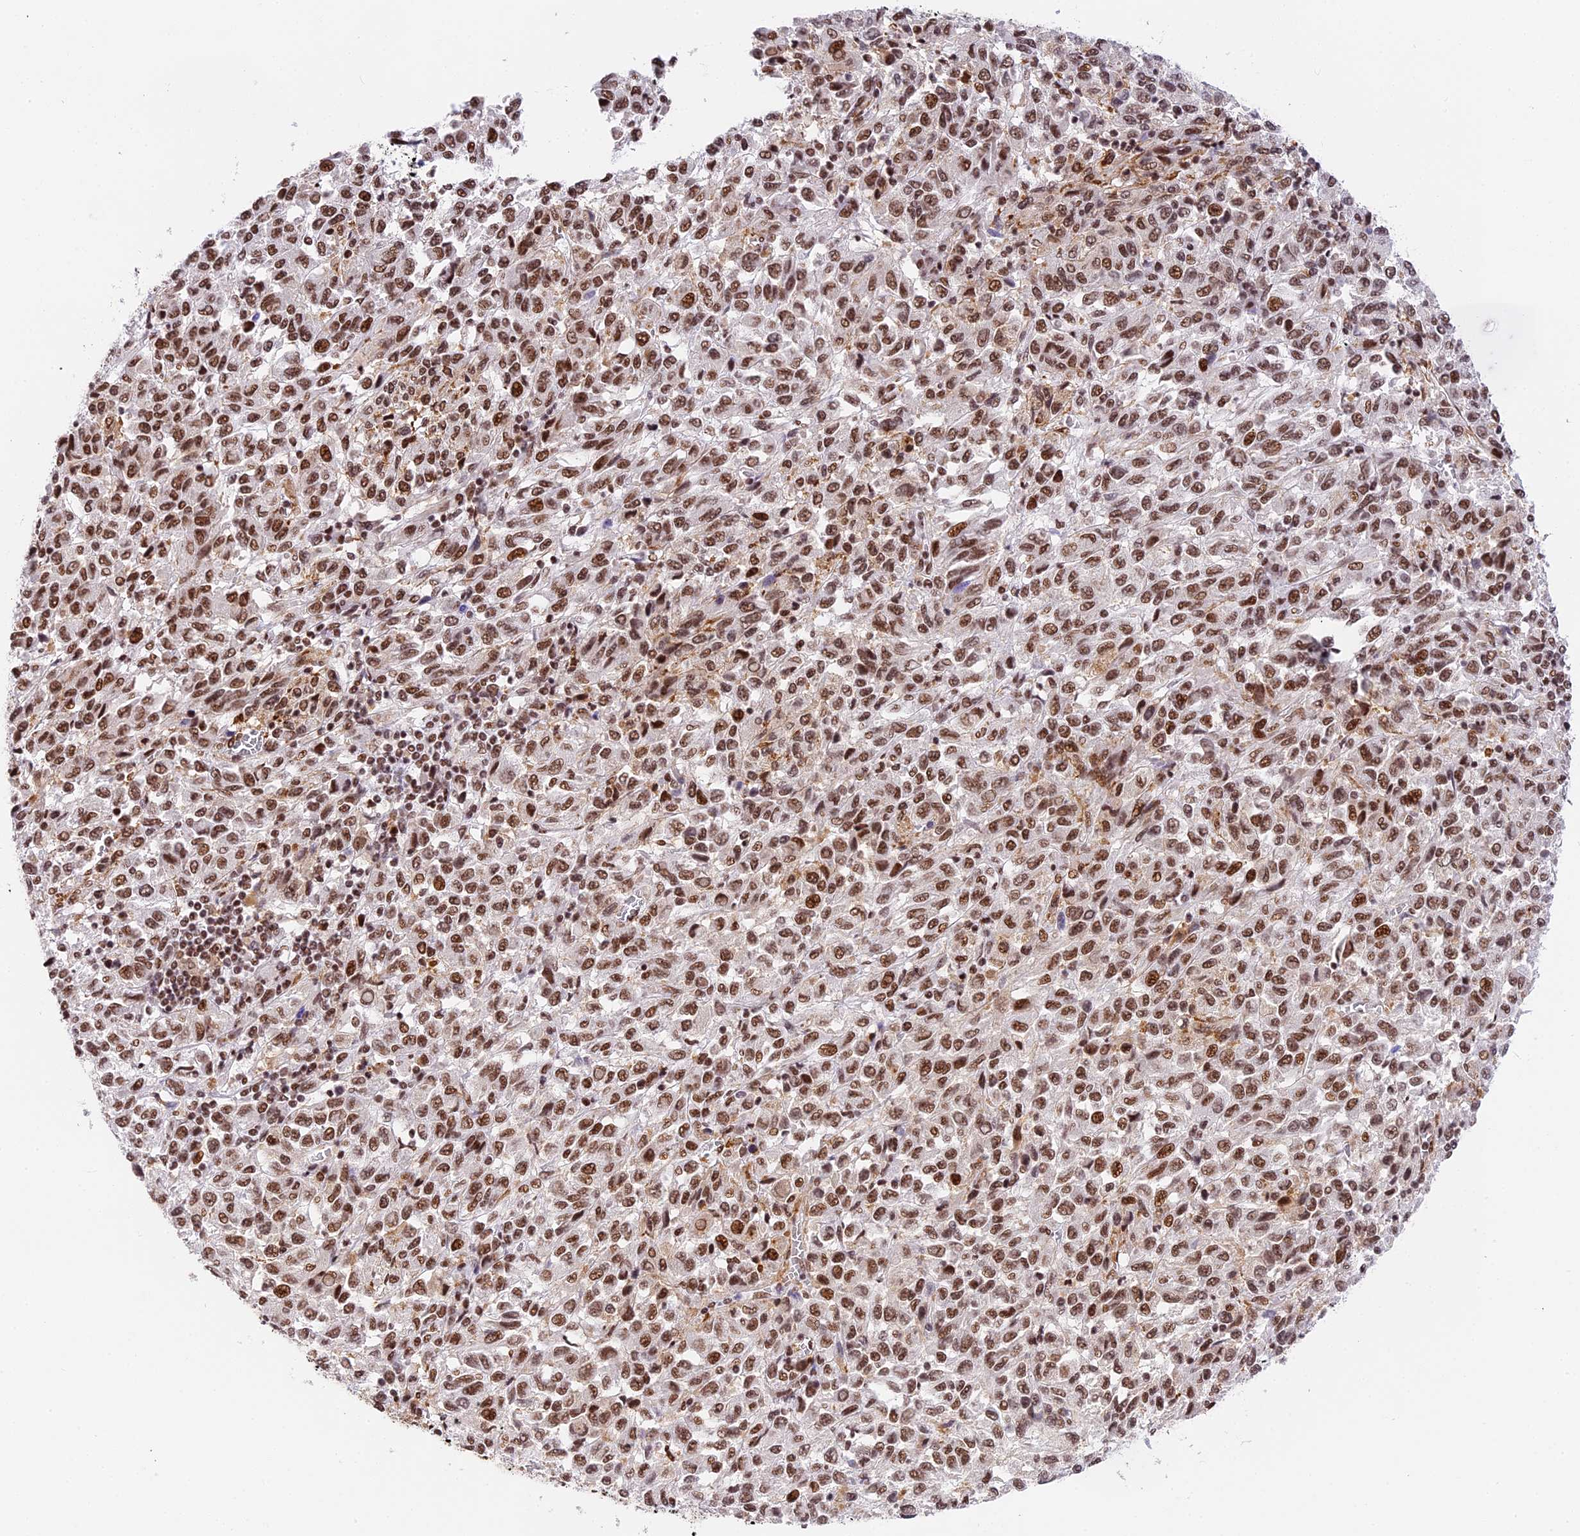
{"staining": {"intensity": "moderate", "quantity": ">75%", "location": "nuclear"}, "tissue": "melanoma", "cell_type": "Tumor cells", "image_type": "cancer", "snomed": [{"axis": "morphology", "description": "Malignant melanoma, Metastatic site"}, {"axis": "topography", "description": "Lung"}], "caption": "Immunohistochemical staining of malignant melanoma (metastatic site) reveals medium levels of moderate nuclear protein staining in about >75% of tumor cells.", "gene": "SBNO1", "patient": {"sex": "male", "age": 64}}